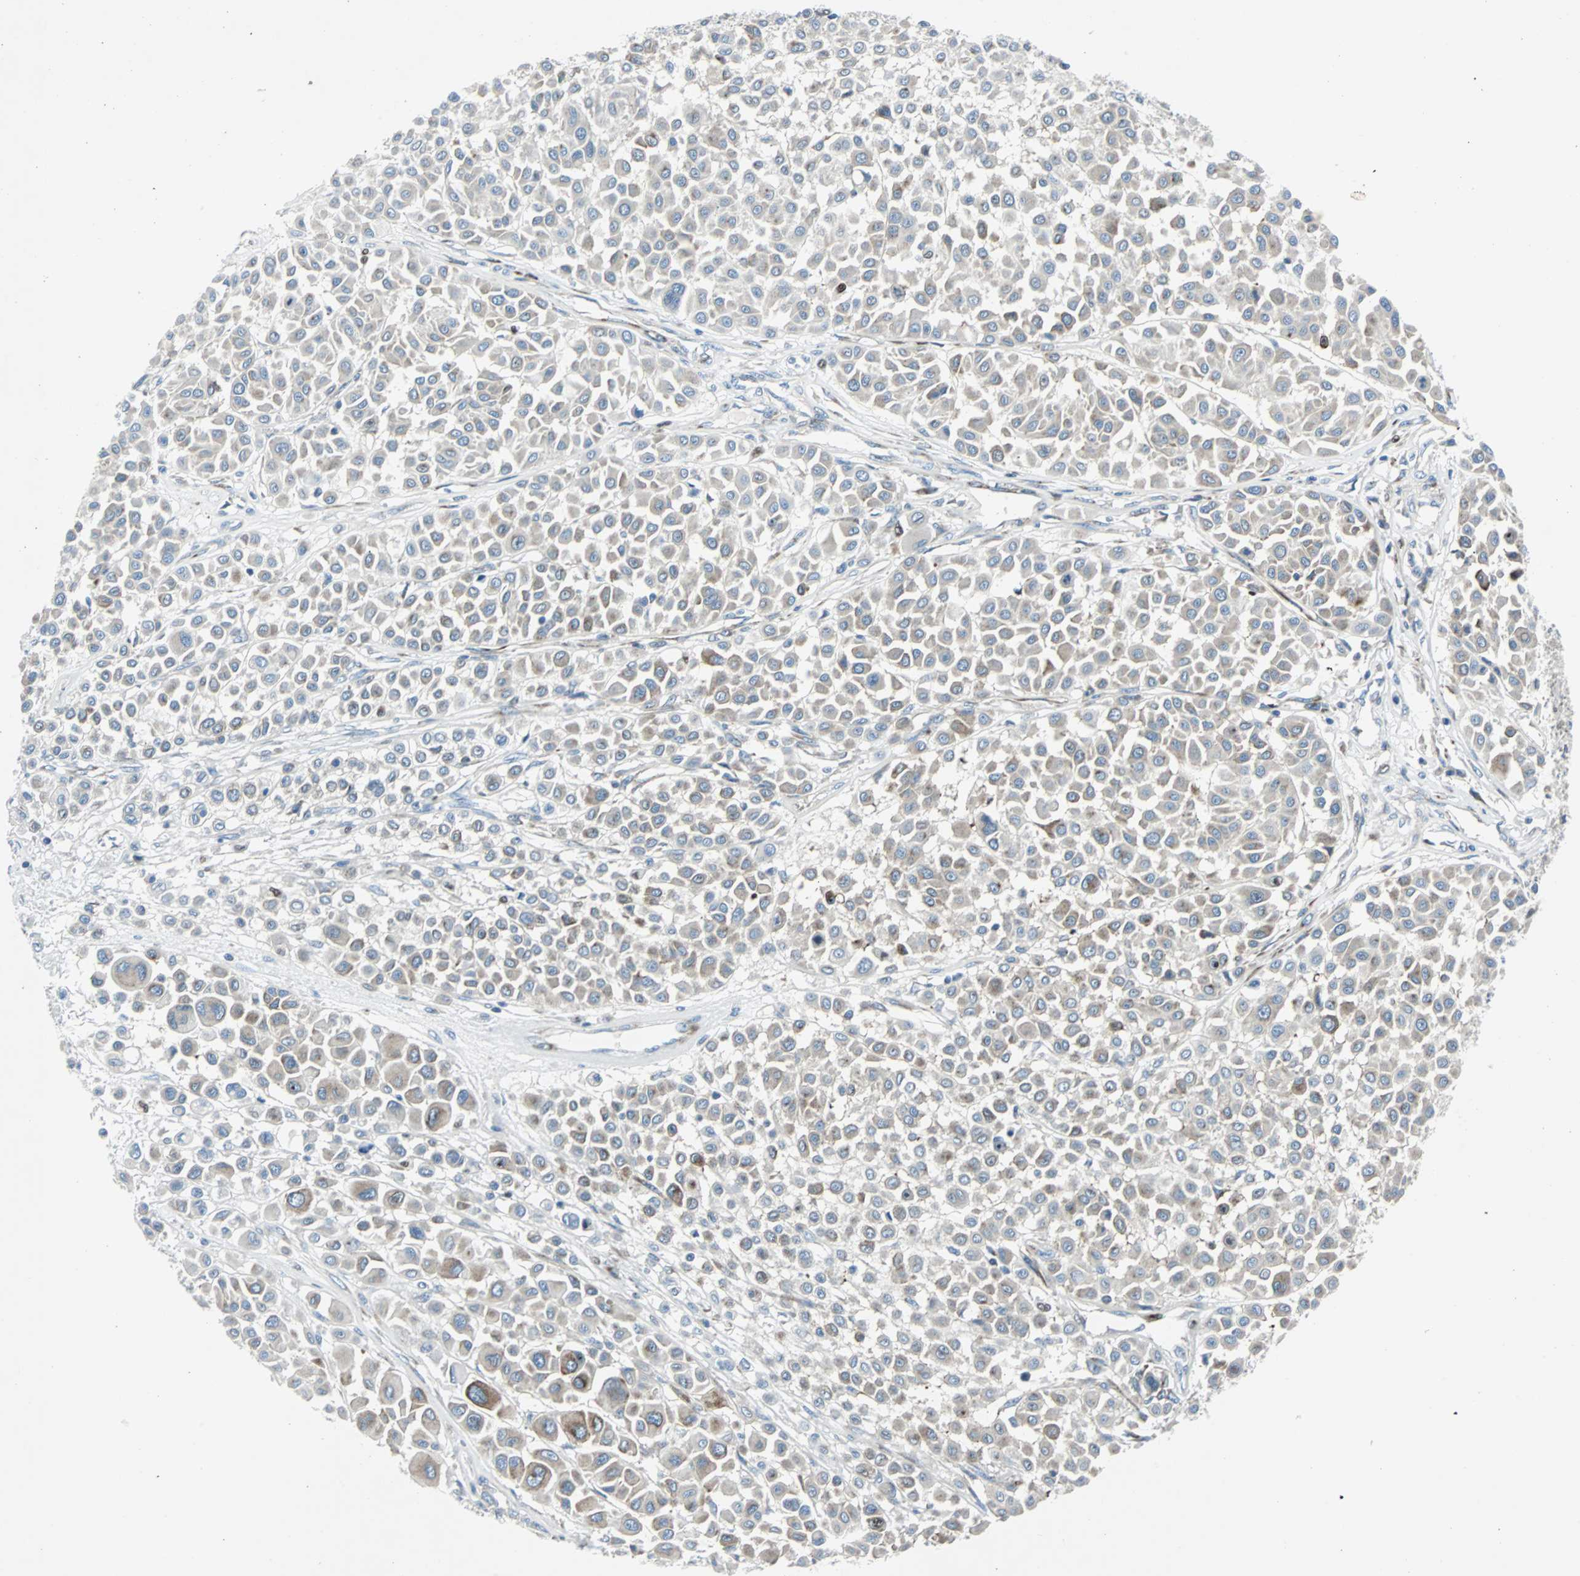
{"staining": {"intensity": "weak", "quantity": ">75%", "location": "cytoplasmic/membranous"}, "tissue": "melanoma", "cell_type": "Tumor cells", "image_type": "cancer", "snomed": [{"axis": "morphology", "description": "Malignant melanoma, Metastatic site"}, {"axis": "topography", "description": "Soft tissue"}], "caption": "Immunohistochemistry (IHC) photomicrograph of neoplastic tissue: melanoma stained using immunohistochemistry (IHC) displays low levels of weak protein expression localized specifically in the cytoplasmic/membranous of tumor cells, appearing as a cytoplasmic/membranous brown color.", "gene": "BBC3", "patient": {"sex": "male", "age": 41}}